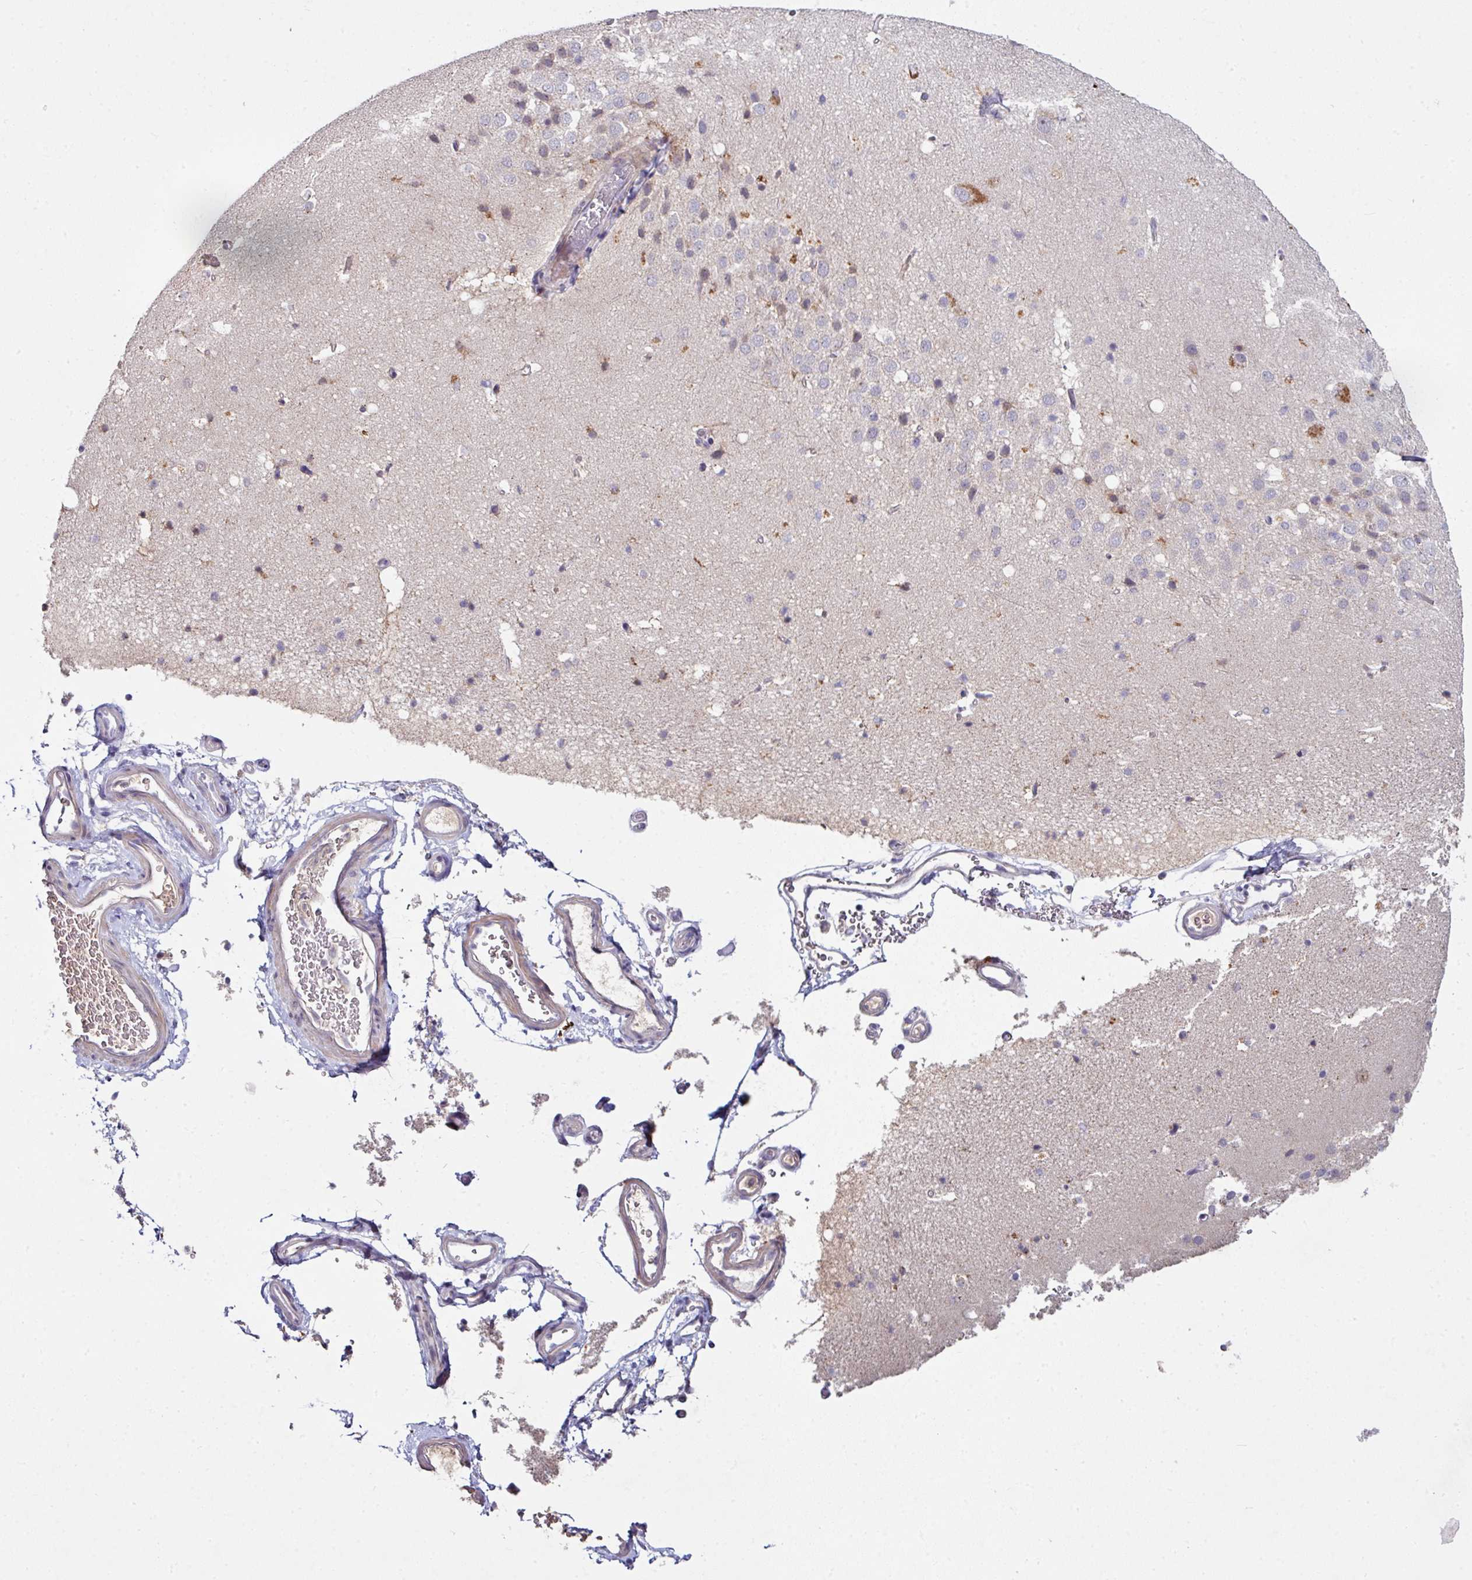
{"staining": {"intensity": "weak", "quantity": "<25%", "location": "cytoplasmic/membranous"}, "tissue": "hippocampus", "cell_type": "Glial cells", "image_type": "normal", "snomed": [{"axis": "morphology", "description": "Normal tissue, NOS"}, {"axis": "topography", "description": "Hippocampus"}], "caption": "Benign hippocampus was stained to show a protein in brown. There is no significant expression in glial cells.", "gene": "AEBP2", "patient": {"sex": "male", "age": 37}}